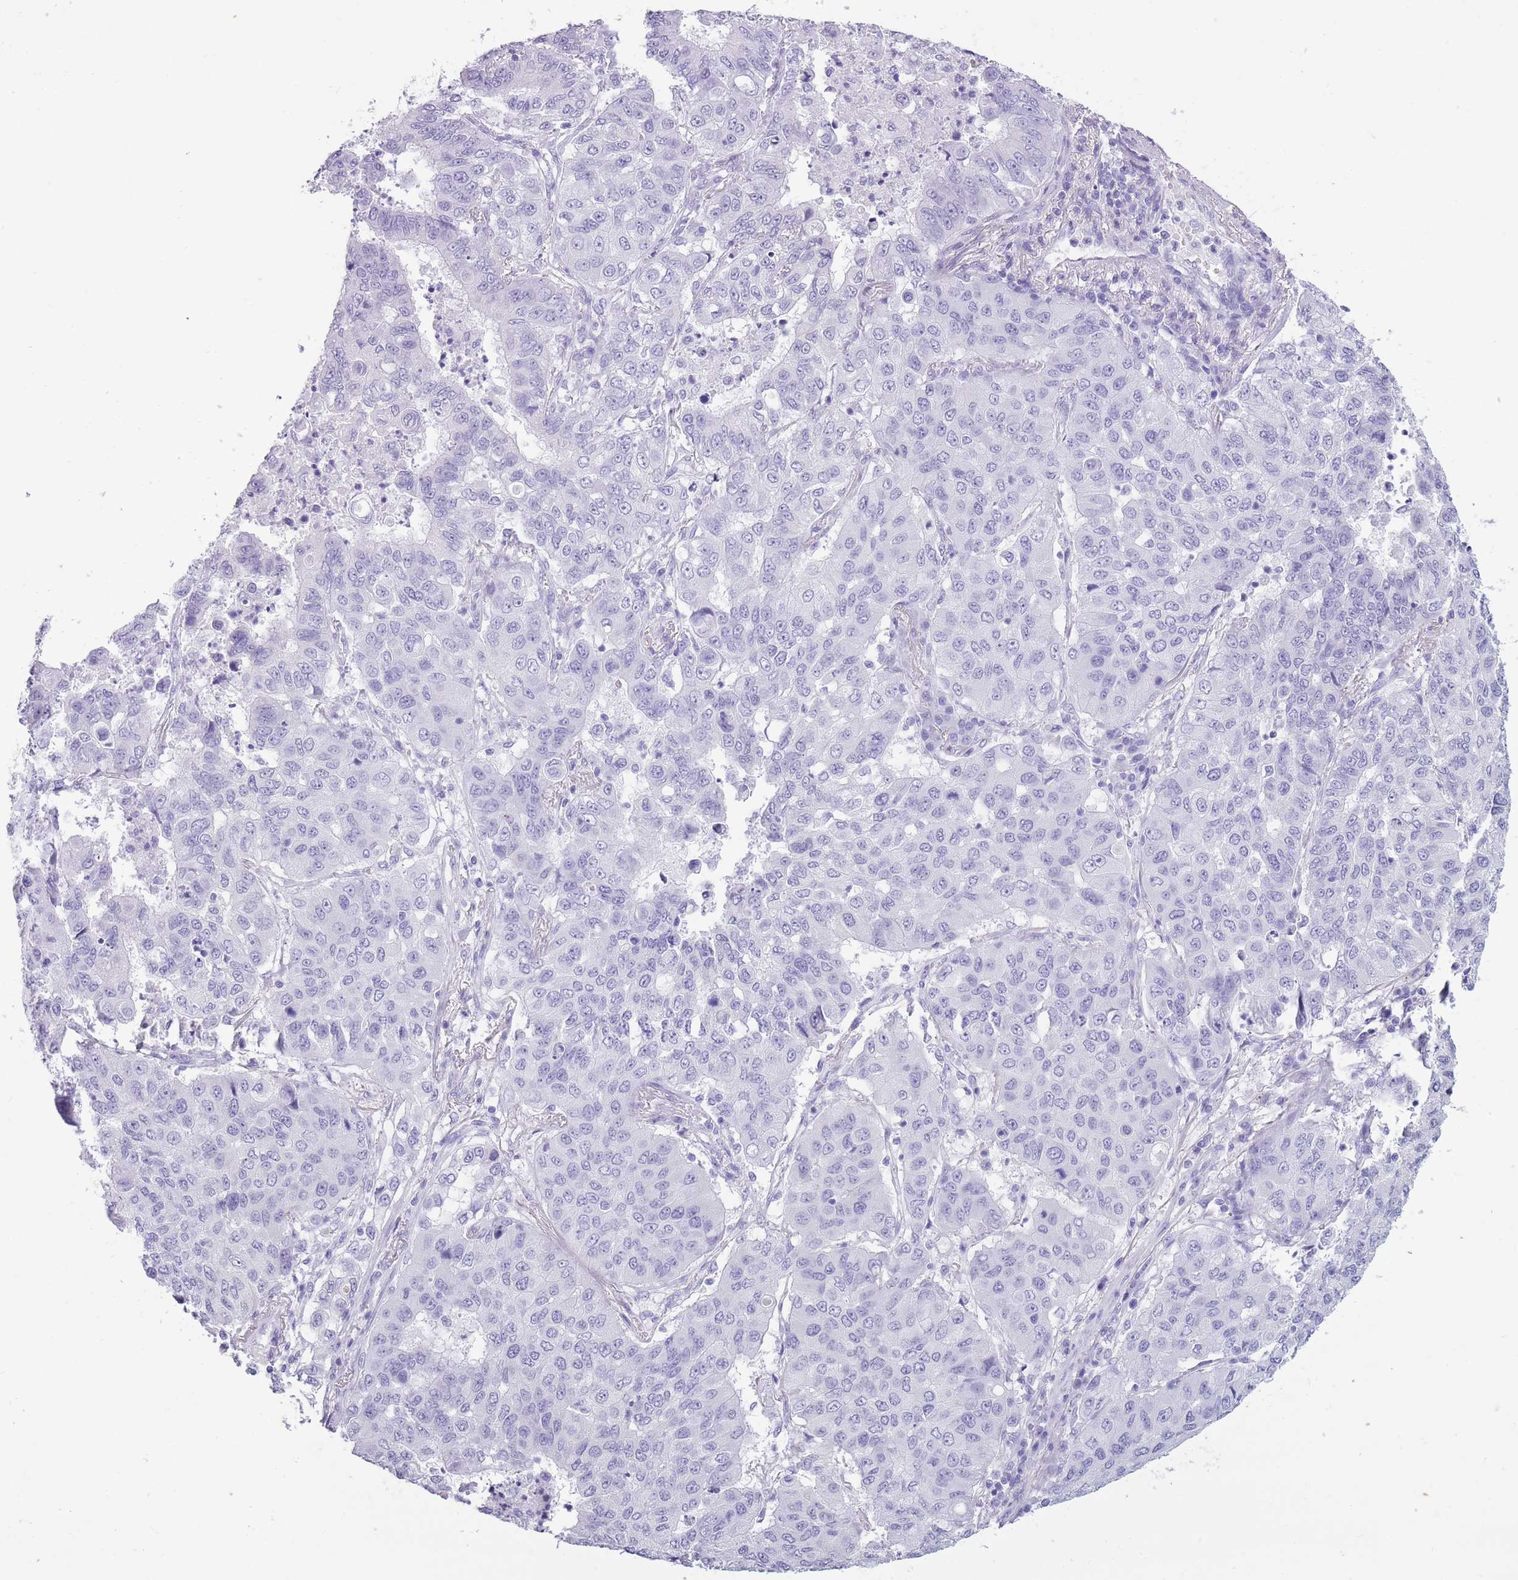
{"staining": {"intensity": "negative", "quantity": "none", "location": "none"}, "tissue": "lung cancer", "cell_type": "Tumor cells", "image_type": "cancer", "snomed": [{"axis": "morphology", "description": "Squamous cell carcinoma, NOS"}, {"axis": "topography", "description": "Lung"}], "caption": "There is no significant staining in tumor cells of squamous cell carcinoma (lung). (Stains: DAB IHC with hematoxylin counter stain, Microscopy: brightfield microscopy at high magnification).", "gene": "OR4F21", "patient": {"sex": "male", "age": 74}}